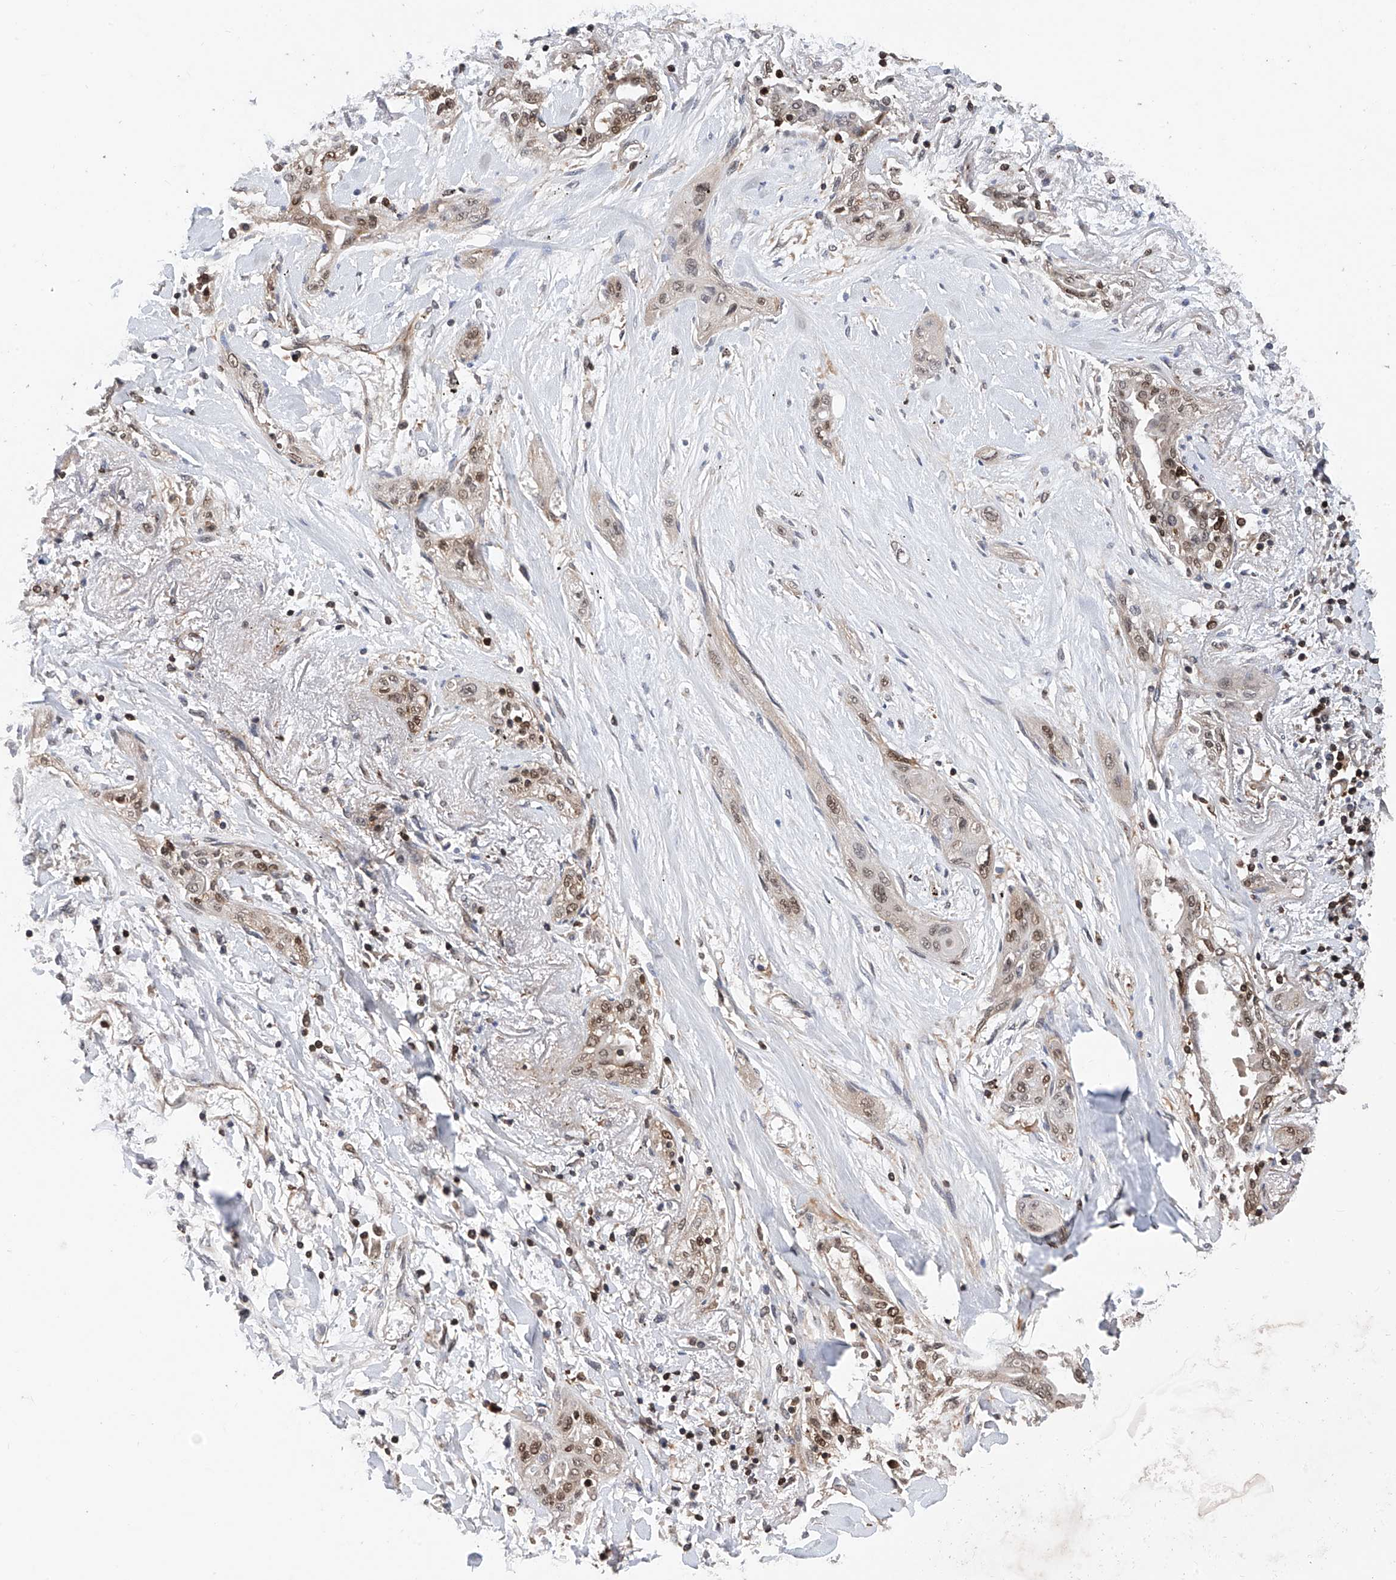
{"staining": {"intensity": "moderate", "quantity": ">75%", "location": "nuclear"}, "tissue": "lung cancer", "cell_type": "Tumor cells", "image_type": "cancer", "snomed": [{"axis": "morphology", "description": "Squamous cell carcinoma, NOS"}, {"axis": "topography", "description": "Lung"}], "caption": "IHC of human lung cancer (squamous cell carcinoma) exhibits medium levels of moderate nuclear positivity in approximately >75% of tumor cells.", "gene": "DNAJC9", "patient": {"sex": "female", "age": 47}}